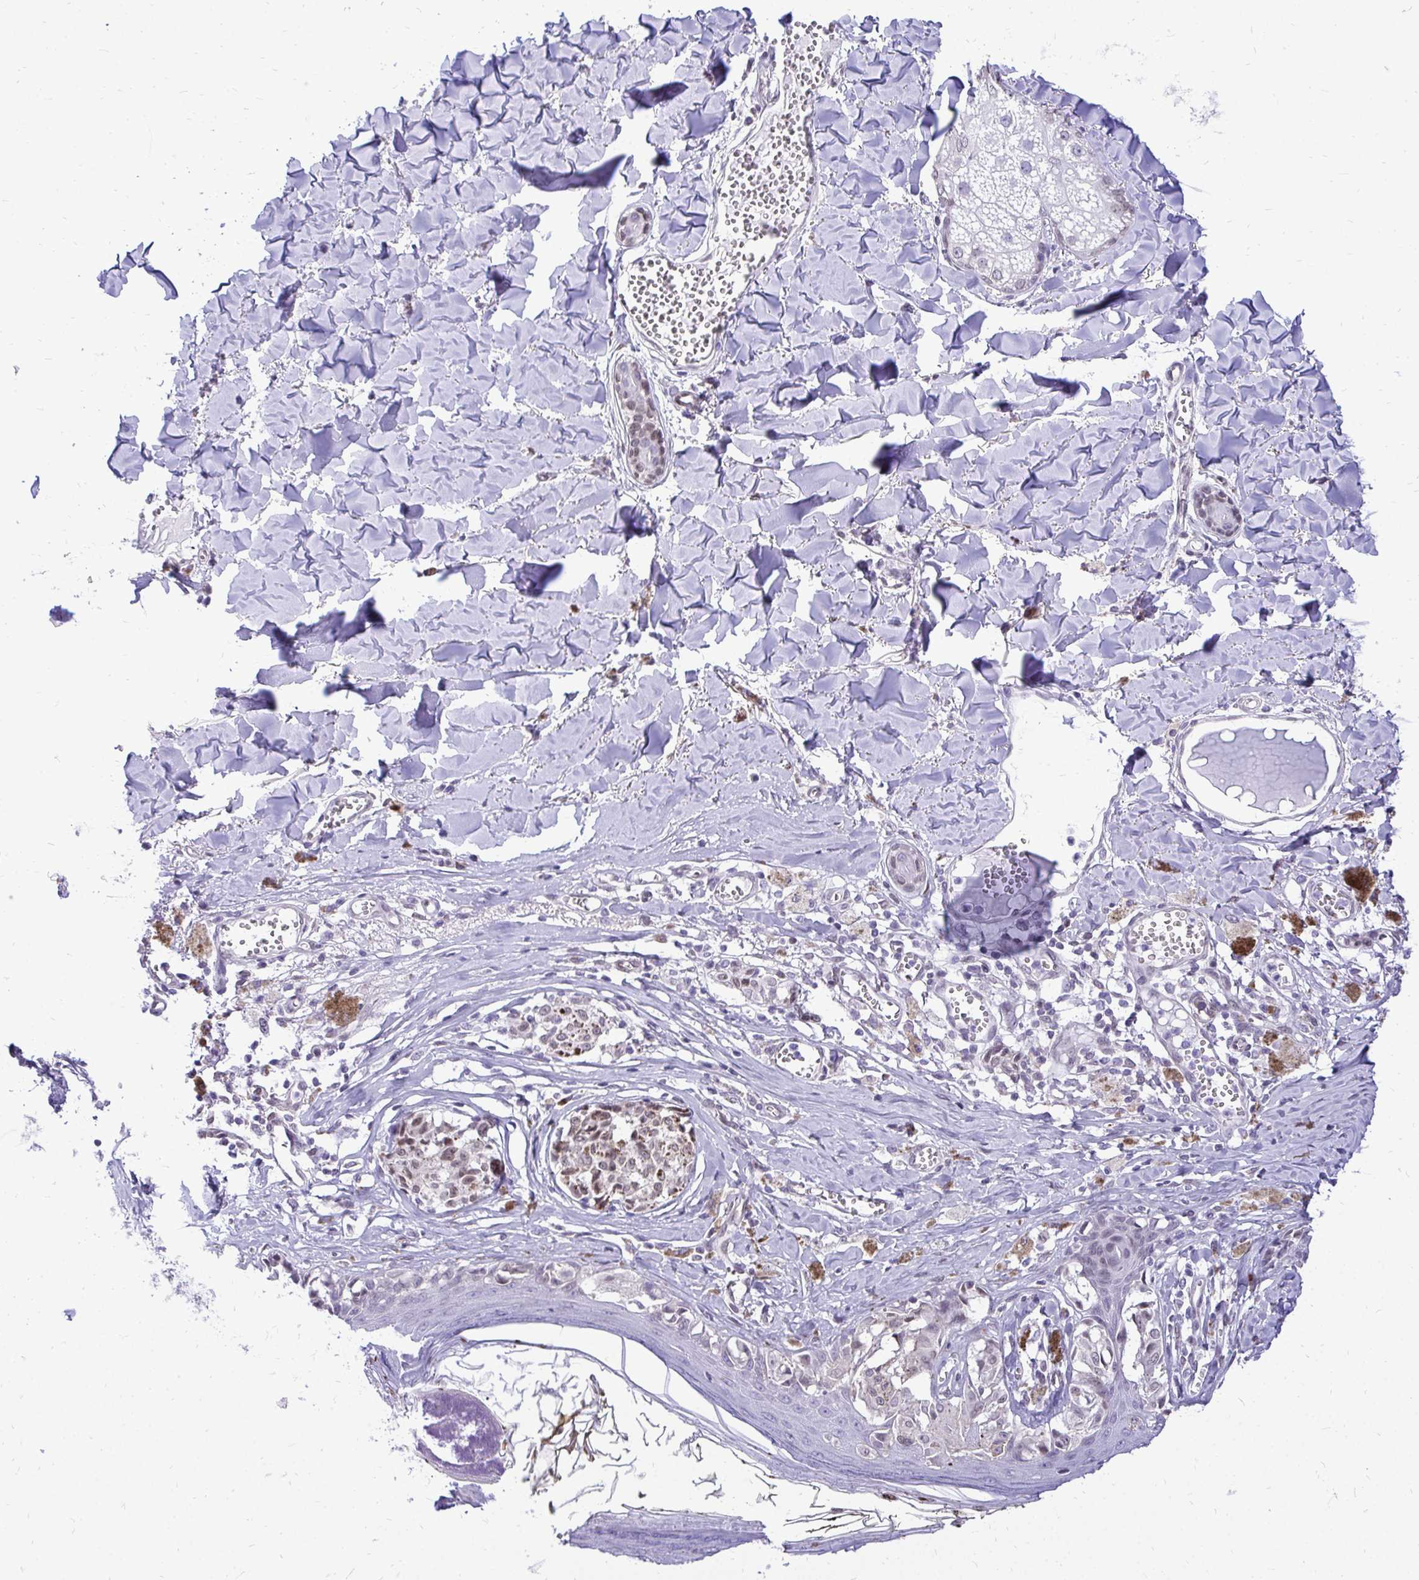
{"staining": {"intensity": "weak", "quantity": "25%-75%", "location": "nuclear"}, "tissue": "melanoma", "cell_type": "Tumor cells", "image_type": "cancer", "snomed": [{"axis": "morphology", "description": "Malignant melanoma, NOS"}, {"axis": "topography", "description": "Skin"}], "caption": "The immunohistochemical stain shows weak nuclear expression in tumor cells of malignant melanoma tissue. (DAB IHC with brightfield microscopy, high magnification).", "gene": "BANF1", "patient": {"sex": "female", "age": 43}}